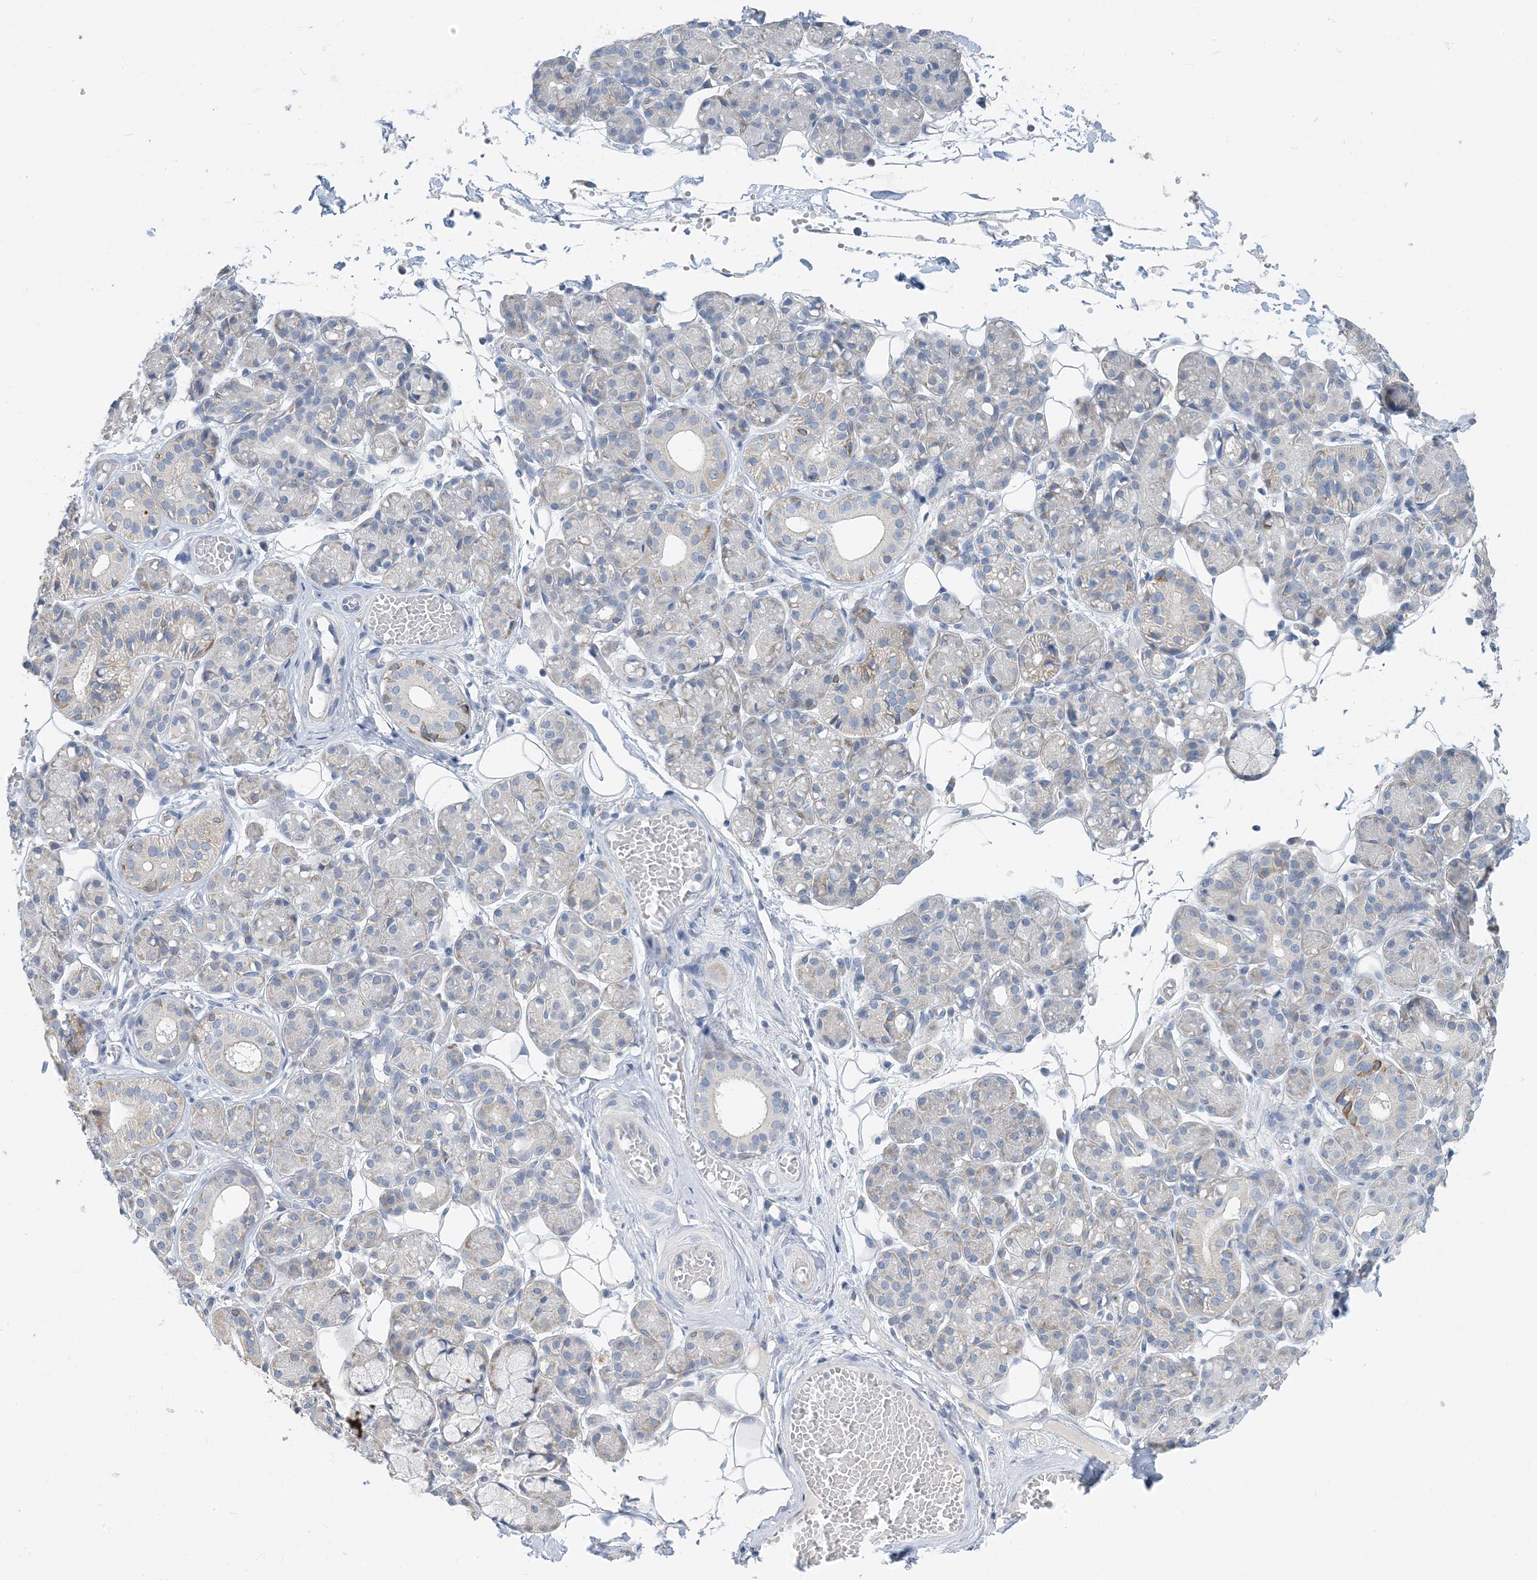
{"staining": {"intensity": "negative", "quantity": "none", "location": "none"}, "tissue": "salivary gland", "cell_type": "Glandular cells", "image_type": "normal", "snomed": [{"axis": "morphology", "description": "Normal tissue, NOS"}, {"axis": "topography", "description": "Salivary gland"}], "caption": "There is no significant expression in glandular cells of salivary gland. Brightfield microscopy of immunohistochemistry stained with DAB (3,3'-diaminobenzidine) (brown) and hematoxylin (blue), captured at high magnification.", "gene": "ZCCHC12", "patient": {"sex": "male", "age": 63}}